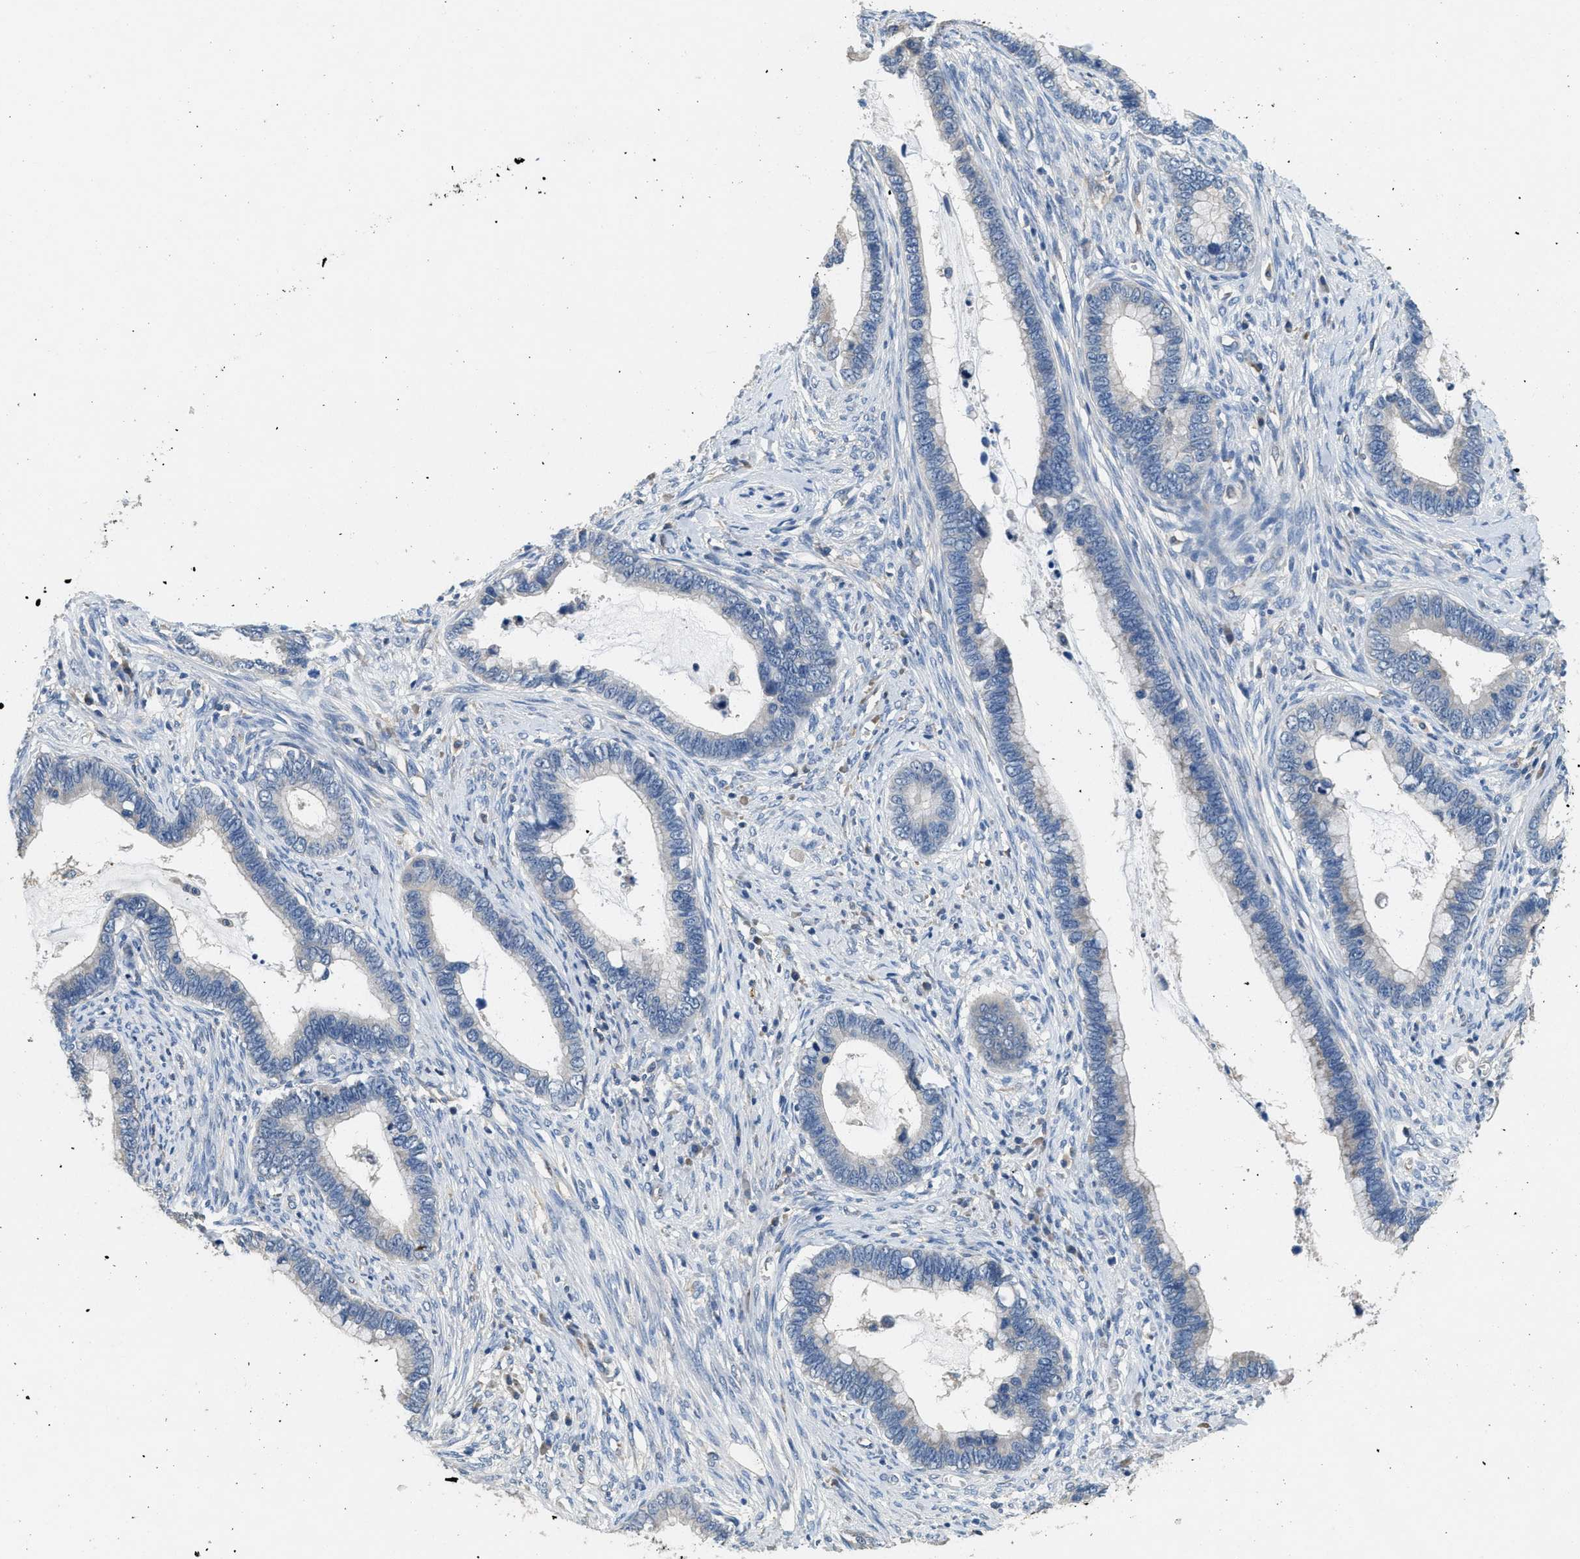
{"staining": {"intensity": "negative", "quantity": "none", "location": "none"}, "tissue": "cervical cancer", "cell_type": "Tumor cells", "image_type": "cancer", "snomed": [{"axis": "morphology", "description": "Adenocarcinoma, NOS"}, {"axis": "topography", "description": "Cervix"}], "caption": "Micrograph shows no significant protein positivity in tumor cells of cervical cancer.", "gene": "DGKE", "patient": {"sex": "female", "age": 44}}